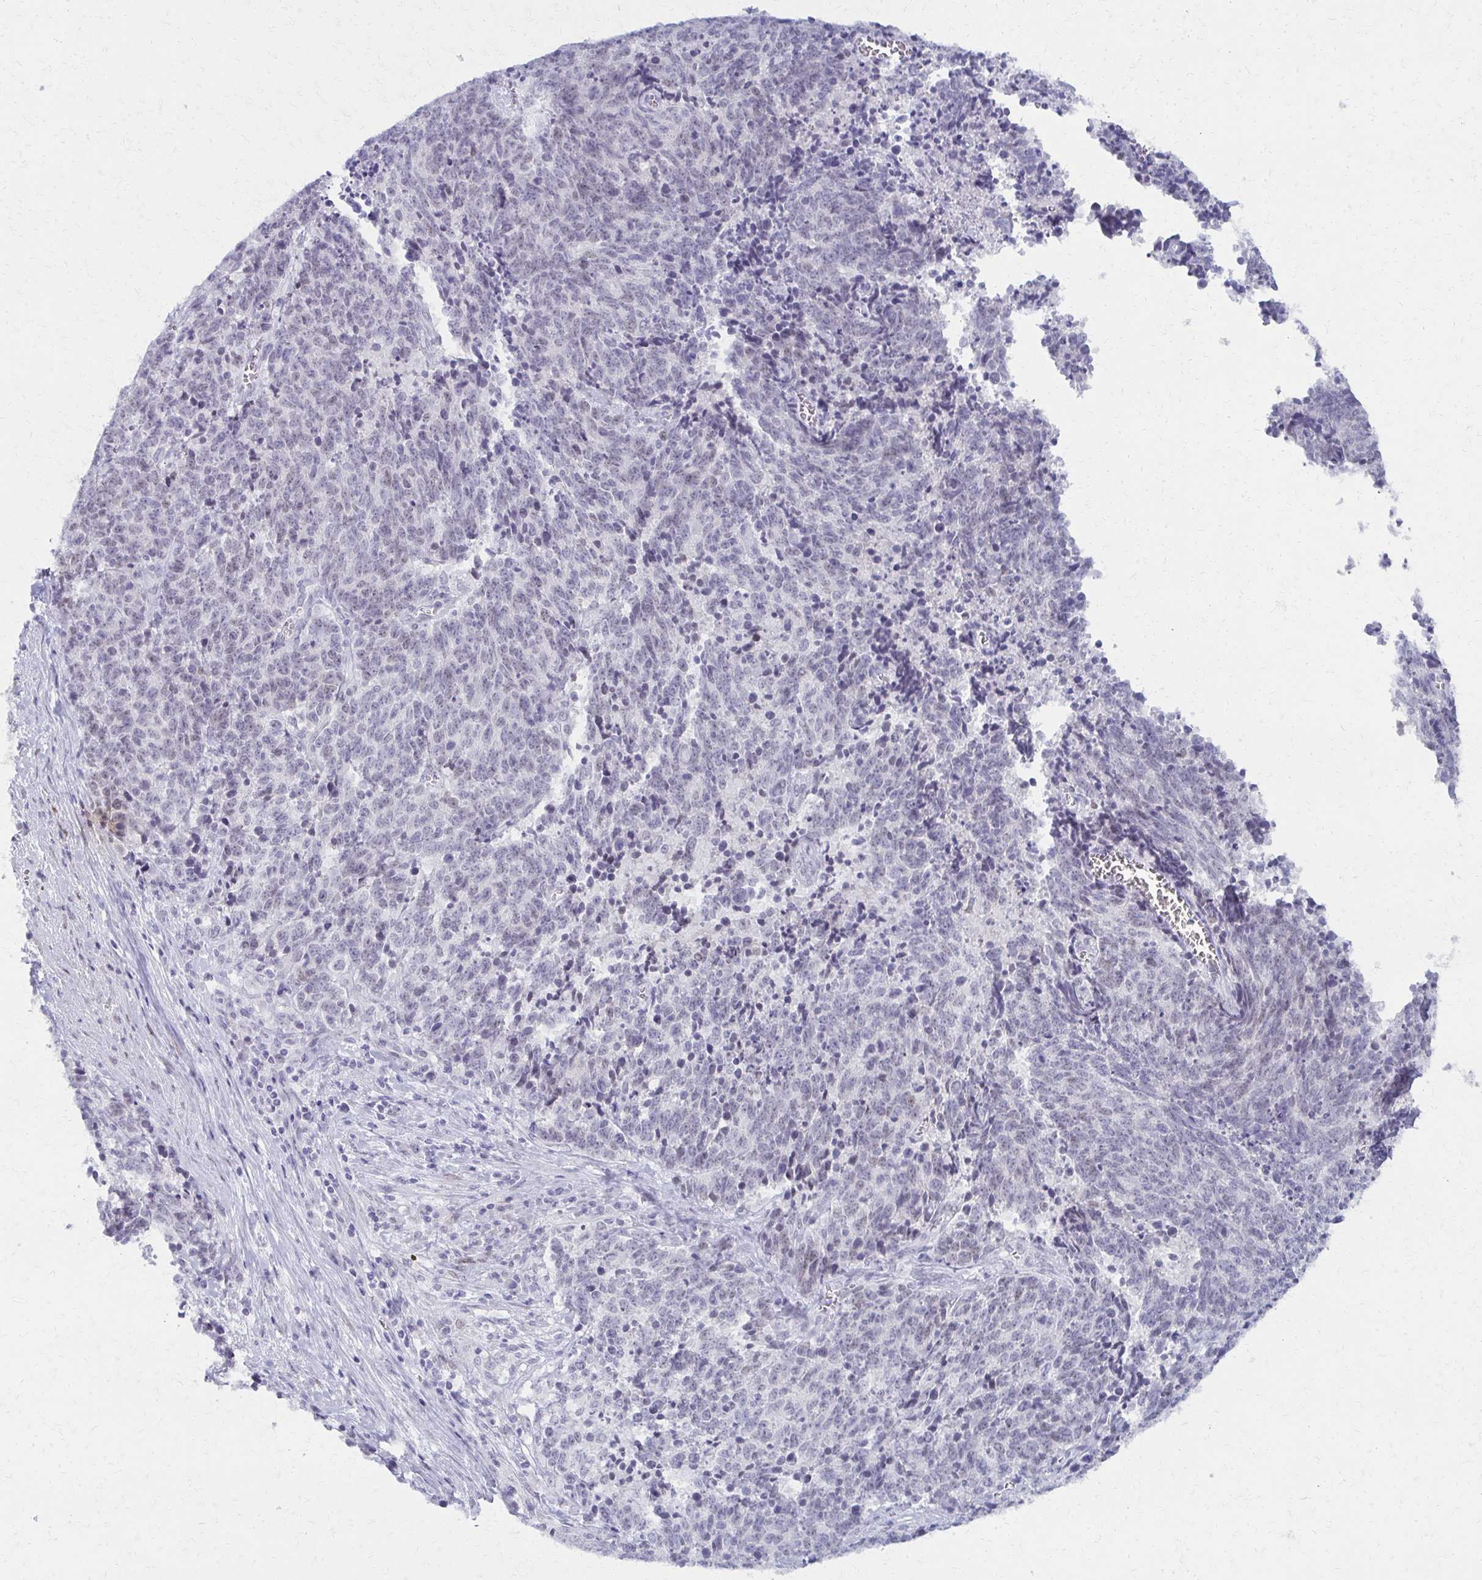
{"staining": {"intensity": "negative", "quantity": "none", "location": "none"}, "tissue": "cervical cancer", "cell_type": "Tumor cells", "image_type": "cancer", "snomed": [{"axis": "morphology", "description": "Squamous cell carcinoma, NOS"}, {"axis": "topography", "description": "Cervix"}], "caption": "Tumor cells are negative for protein expression in human cervical squamous cell carcinoma.", "gene": "MORC4", "patient": {"sex": "female", "age": 29}}